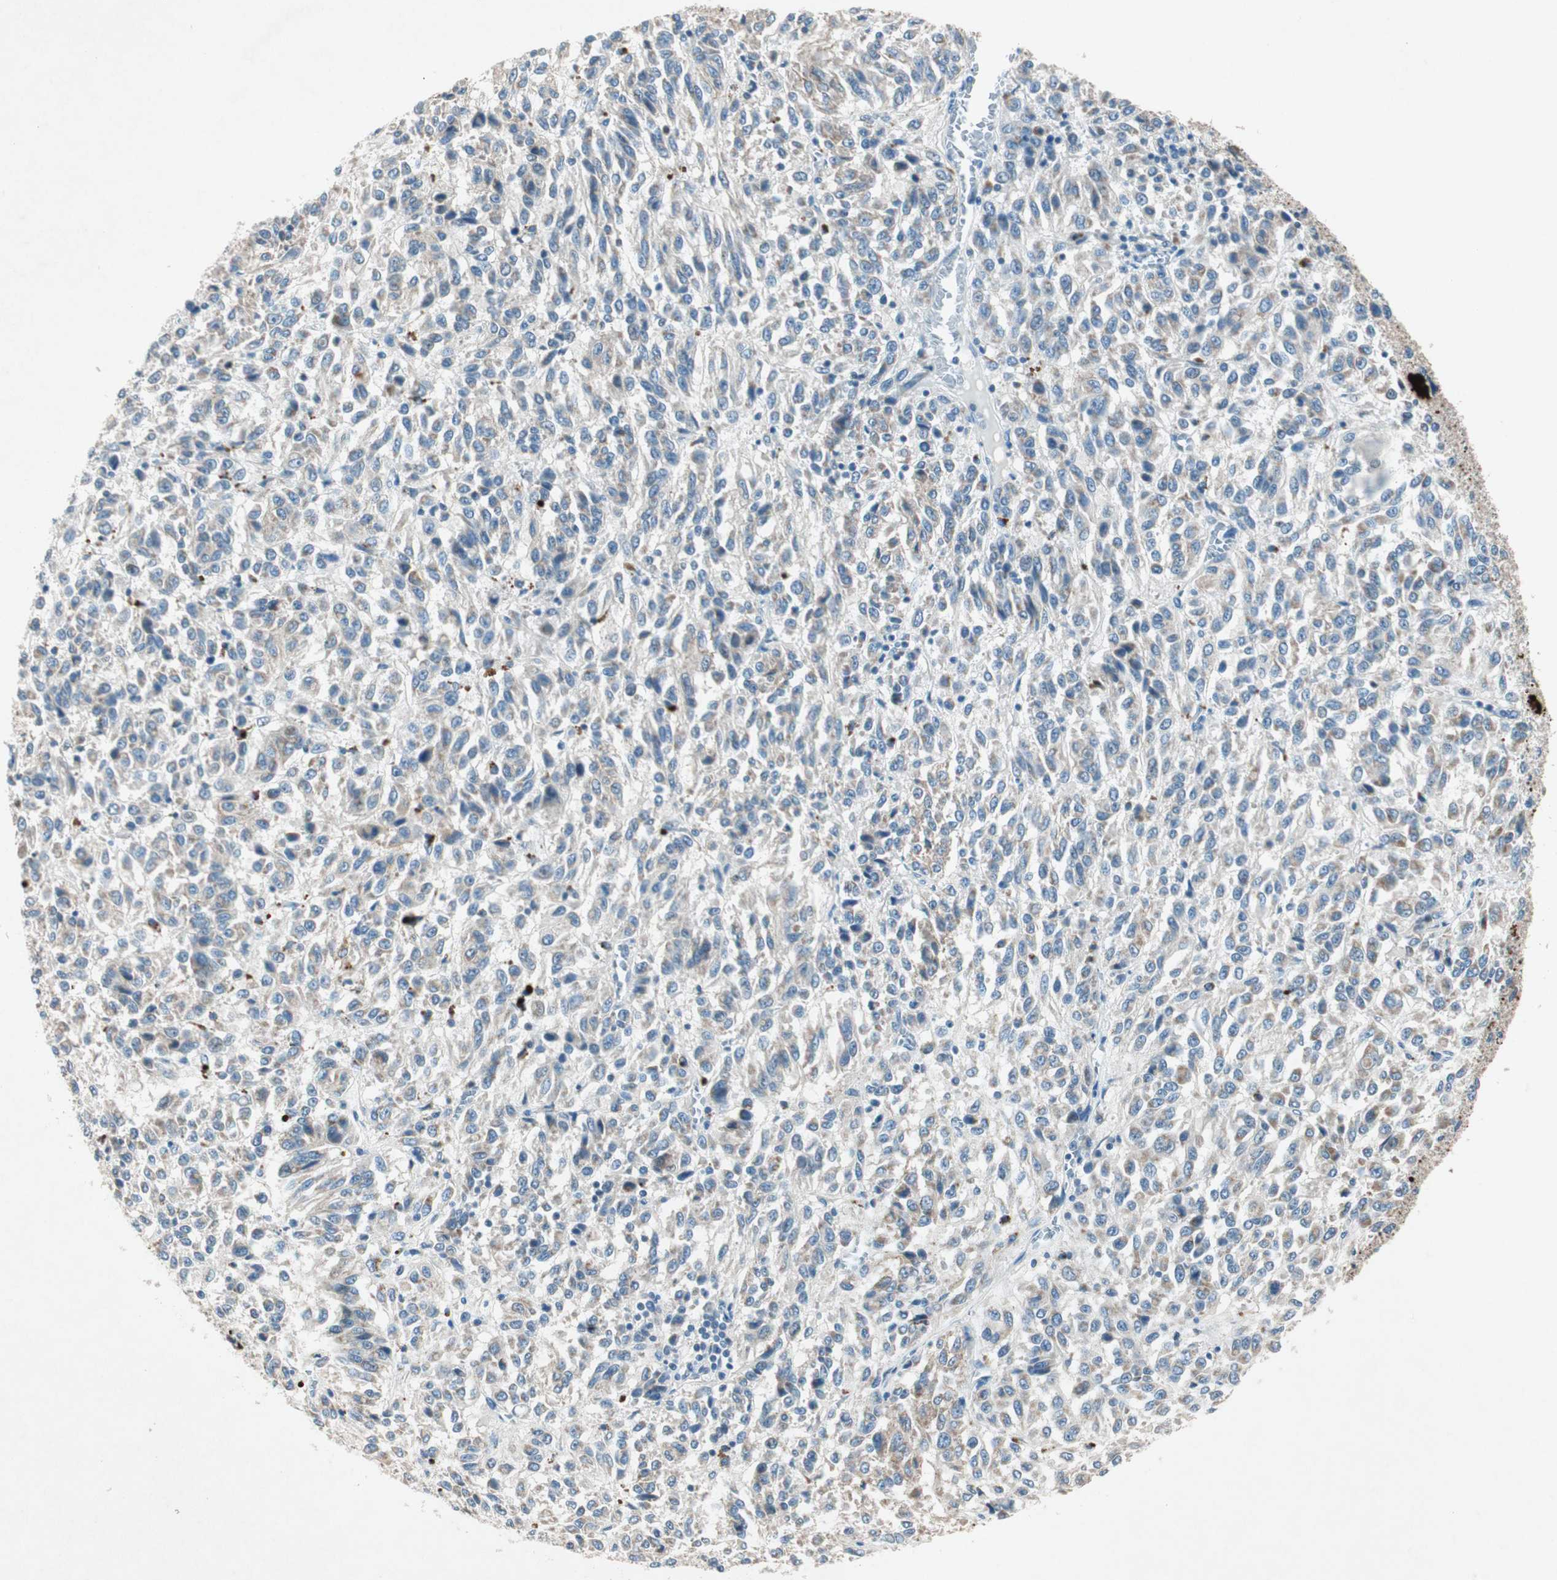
{"staining": {"intensity": "weak", "quantity": "<25%", "location": "cytoplasmic/membranous"}, "tissue": "melanoma", "cell_type": "Tumor cells", "image_type": "cancer", "snomed": [{"axis": "morphology", "description": "Malignant melanoma, Metastatic site"}, {"axis": "topography", "description": "Lung"}], "caption": "An image of human malignant melanoma (metastatic site) is negative for staining in tumor cells.", "gene": "NKAIN1", "patient": {"sex": "male", "age": 64}}